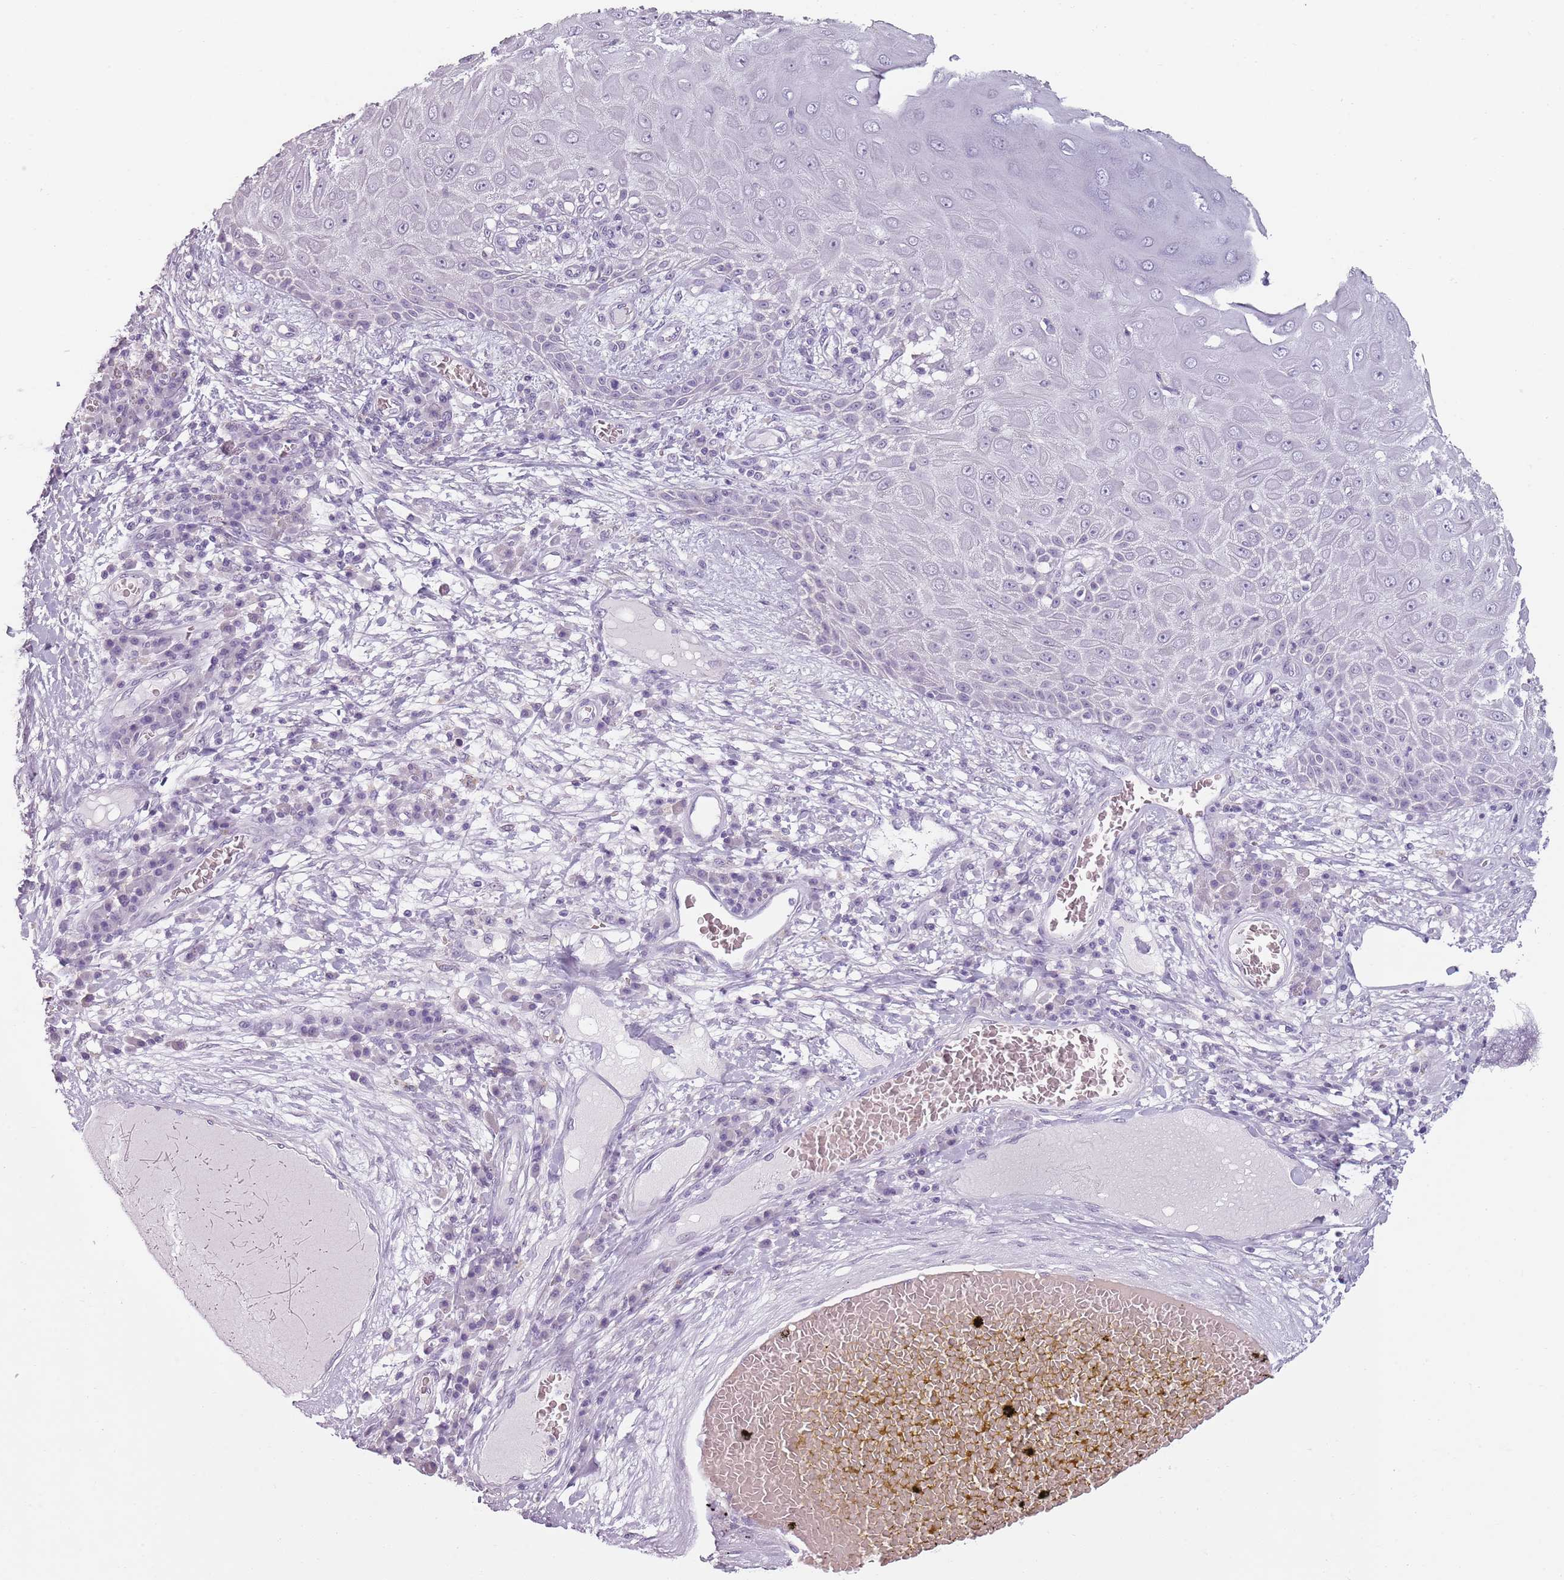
{"staining": {"intensity": "negative", "quantity": "none", "location": "none"}, "tissue": "melanoma", "cell_type": "Tumor cells", "image_type": "cancer", "snomed": [{"axis": "morphology", "description": "Malignant melanoma, NOS"}, {"axis": "topography", "description": "Skin"}], "caption": "Tumor cells are negative for protein expression in human malignant melanoma.", "gene": "PIEZO1", "patient": {"sex": "male", "age": 53}}